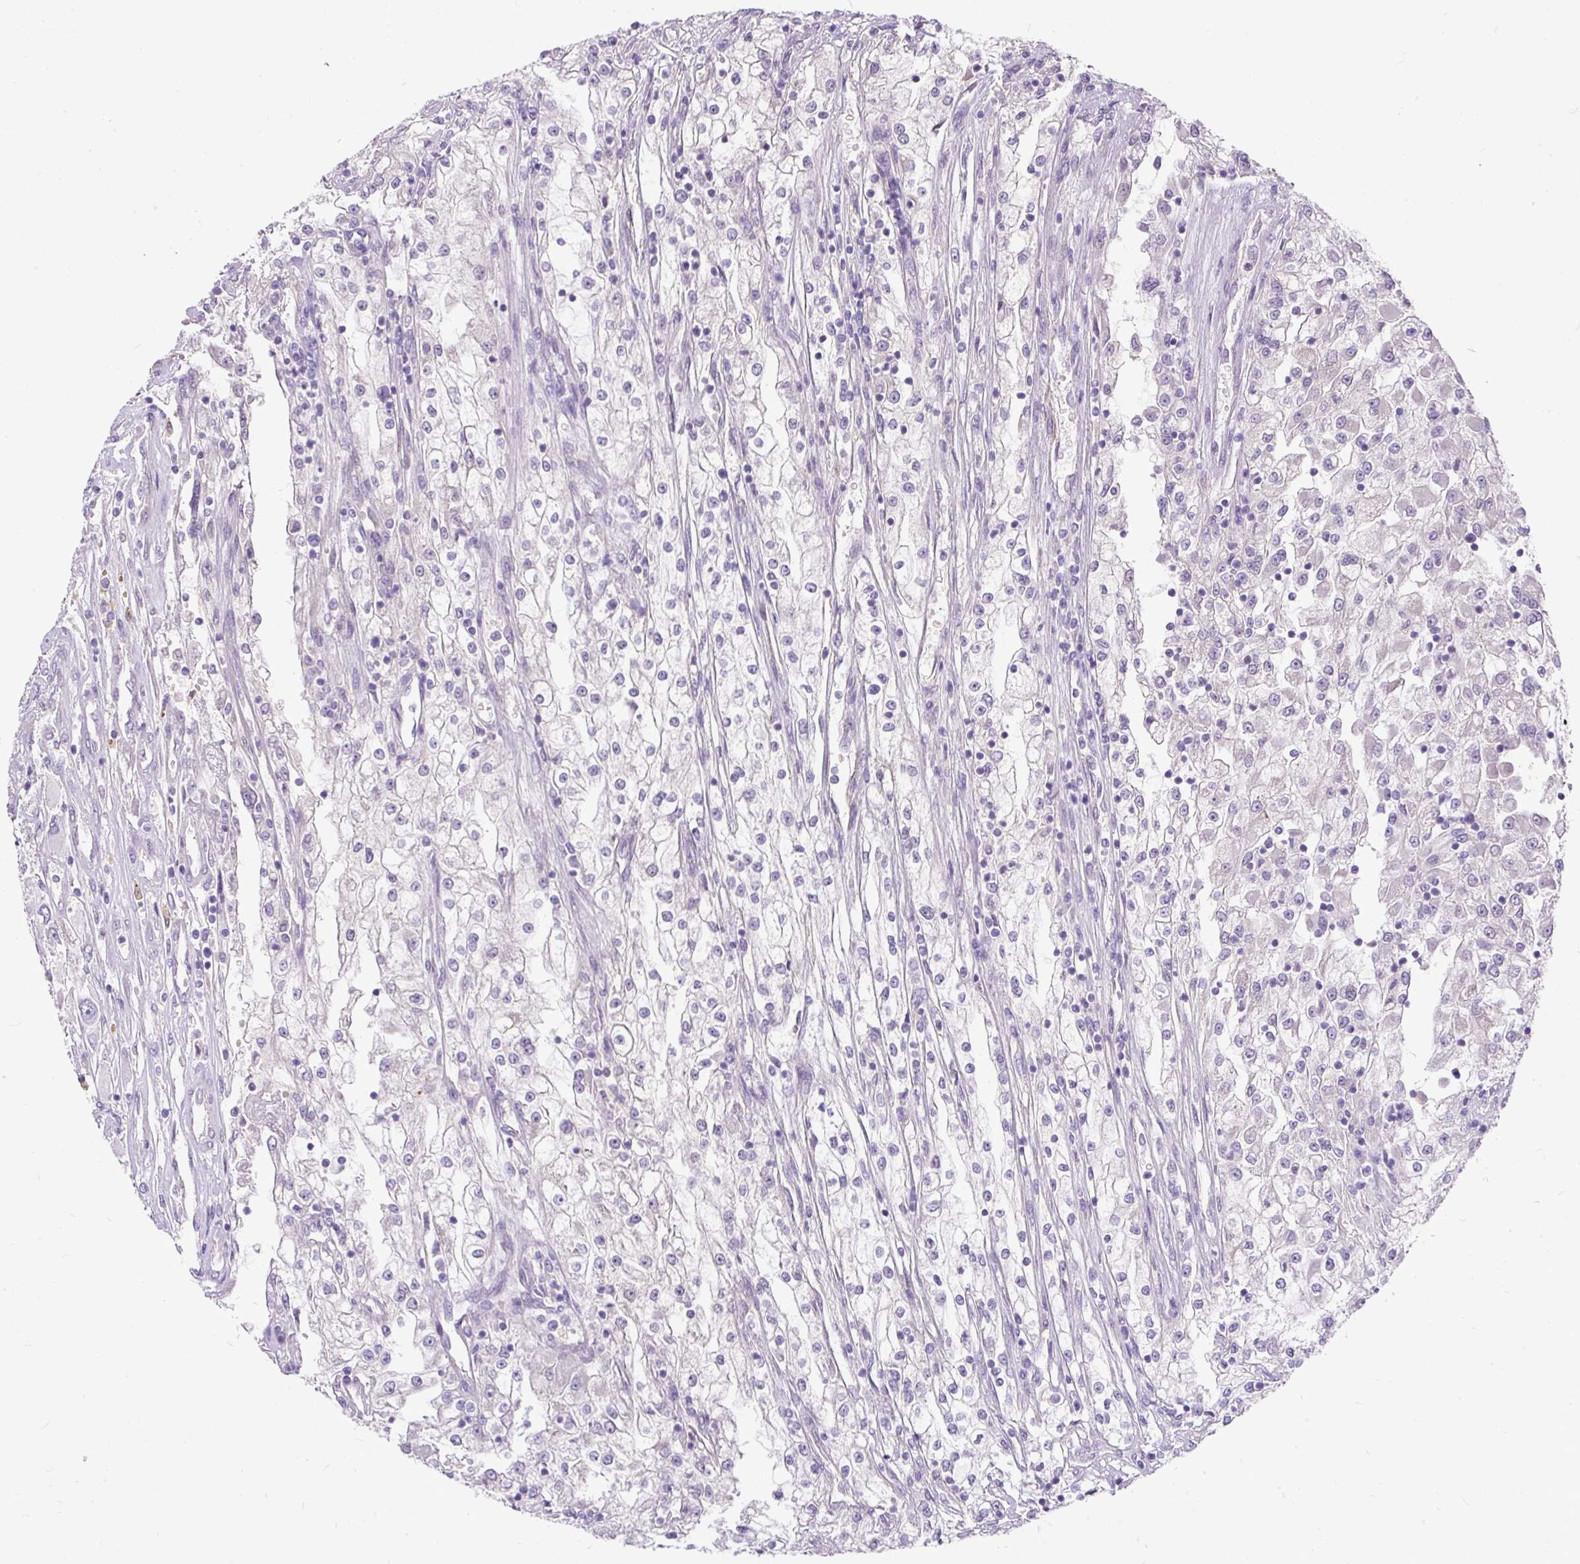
{"staining": {"intensity": "negative", "quantity": "none", "location": "none"}, "tissue": "renal cancer", "cell_type": "Tumor cells", "image_type": "cancer", "snomed": [{"axis": "morphology", "description": "Adenocarcinoma, NOS"}, {"axis": "topography", "description": "Kidney"}], "caption": "High power microscopy micrograph of an immunohistochemistry histopathology image of renal cancer, revealing no significant expression in tumor cells.", "gene": "KRTAP20-3", "patient": {"sex": "female", "age": 52}}